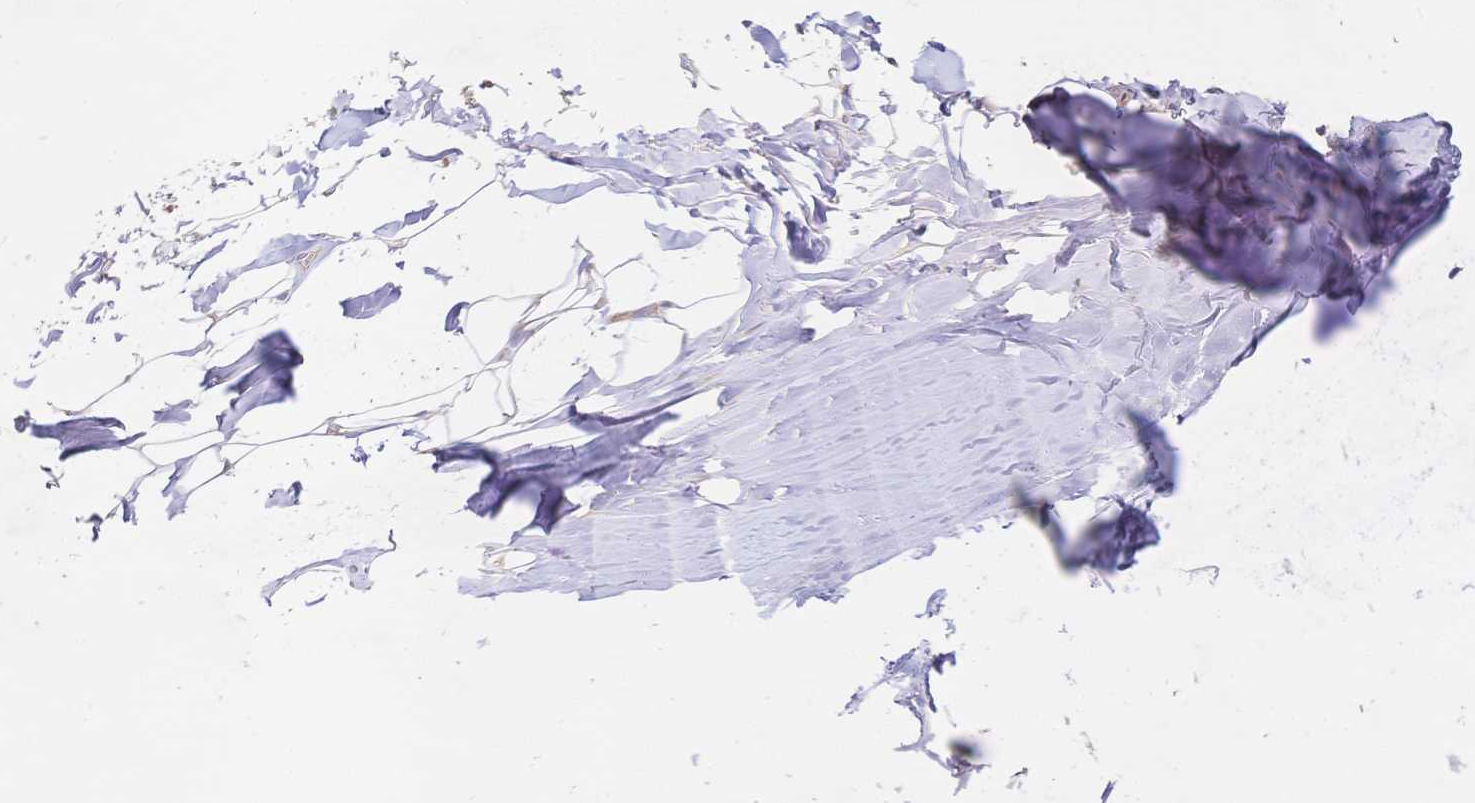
{"staining": {"intensity": "negative", "quantity": "none", "location": "none"}, "tissue": "adipose tissue", "cell_type": "Adipocytes", "image_type": "normal", "snomed": [{"axis": "morphology", "description": "Normal tissue, NOS"}, {"axis": "topography", "description": "Cartilage tissue"}, {"axis": "topography", "description": "Bronchus"}, {"axis": "topography", "description": "Peripheral nerve tissue"}], "caption": "There is no significant expression in adipocytes of adipose tissue. (DAB (3,3'-diaminobenzidine) immunohistochemistry (IHC), high magnification).", "gene": "LMO4", "patient": {"sex": "male", "age": 67}}